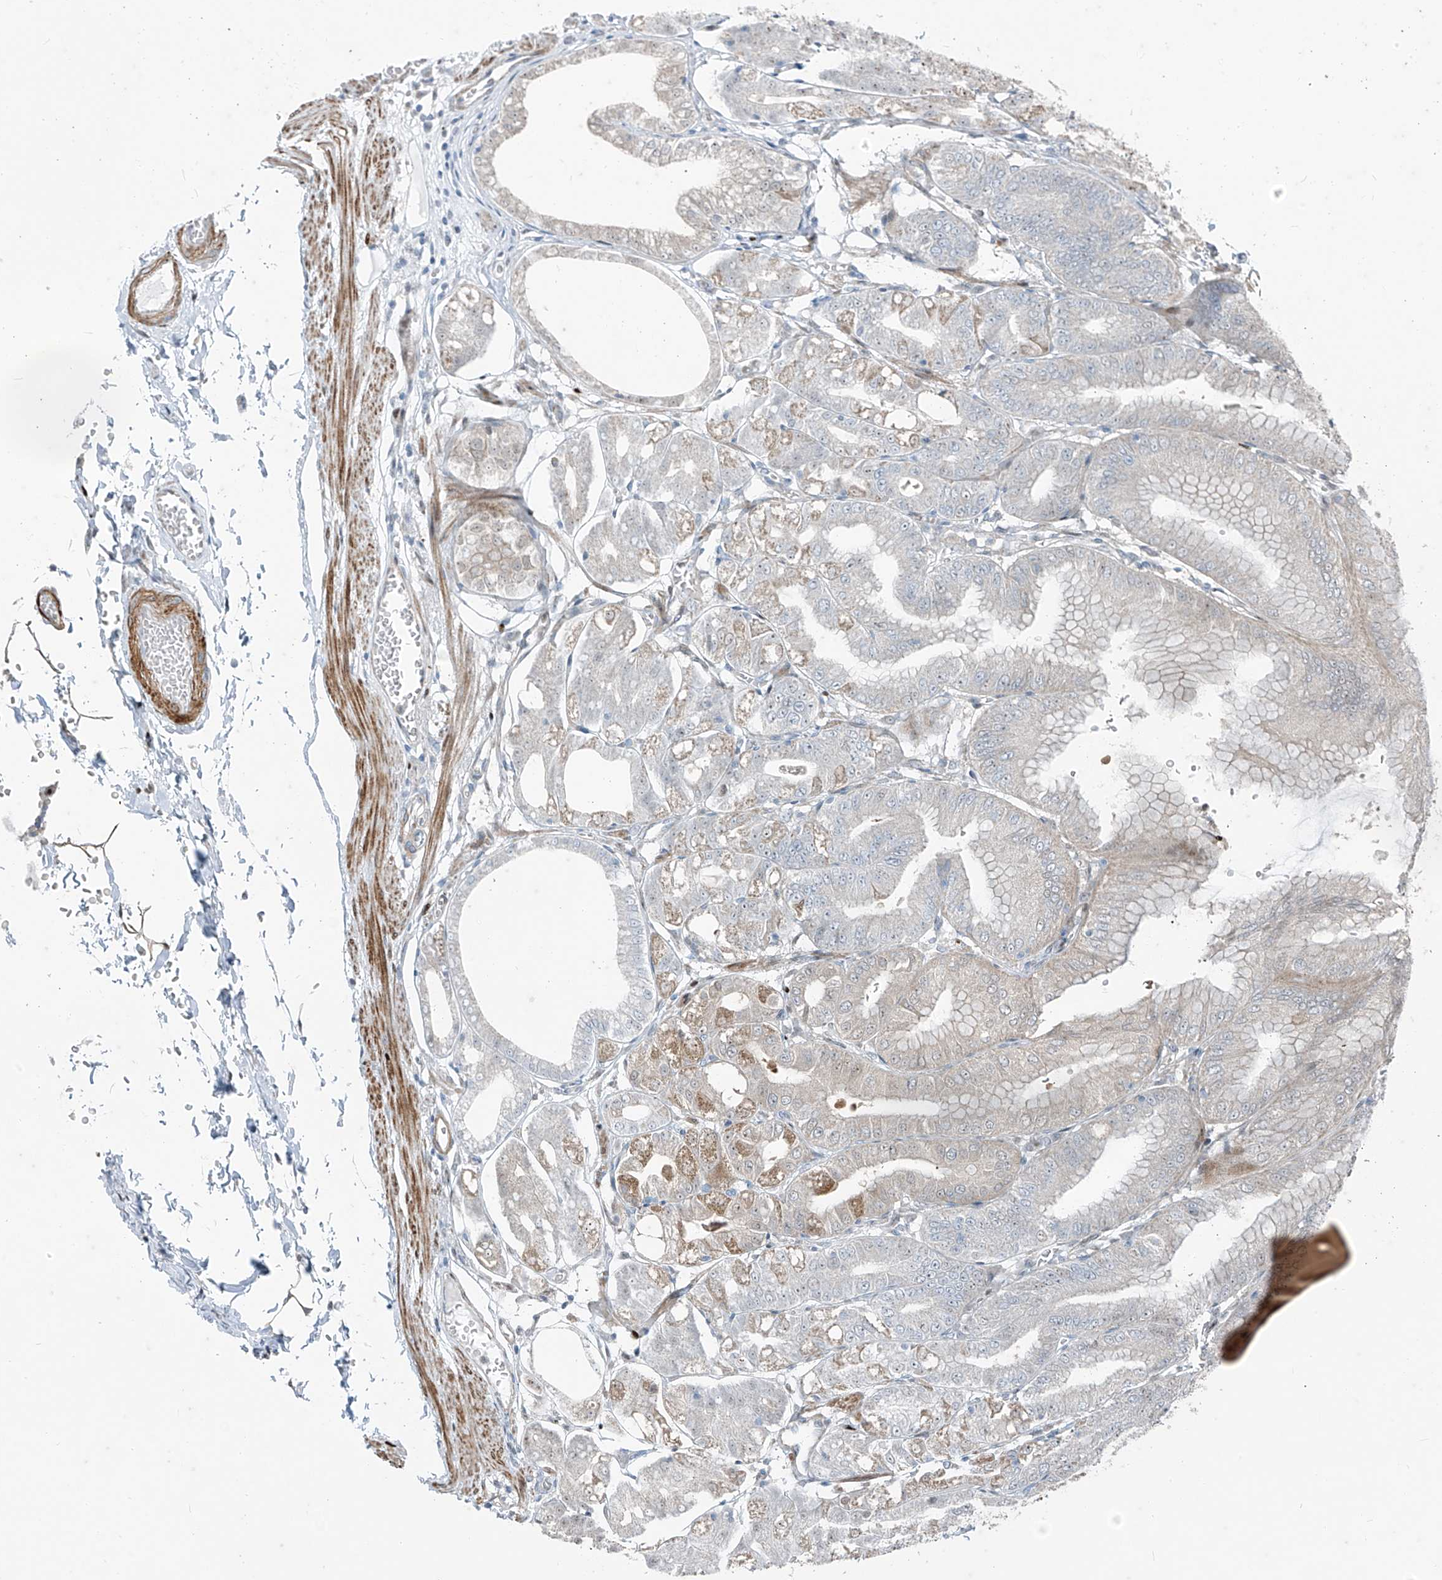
{"staining": {"intensity": "moderate", "quantity": "25%-75%", "location": "cytoplasmic/membranous"}, "tissue": "stomach", "cell_type": "Glandular cells", "image_type": "normal", "snomed": [{"axis": "morphology", "description": "Normal tissue, NOS"}, {"axis": "topography", "description": "Stomach, lower"}], "caption": "IHC micrograph of unremarkable stomach stained for a protein (brown), which demonstrates medium levels of moderate cytoplasmic/membranous staining in about 25%-75% of glandular cells.", "gene": "PPCS", "patient": {"sex": "male", "age": 71}}